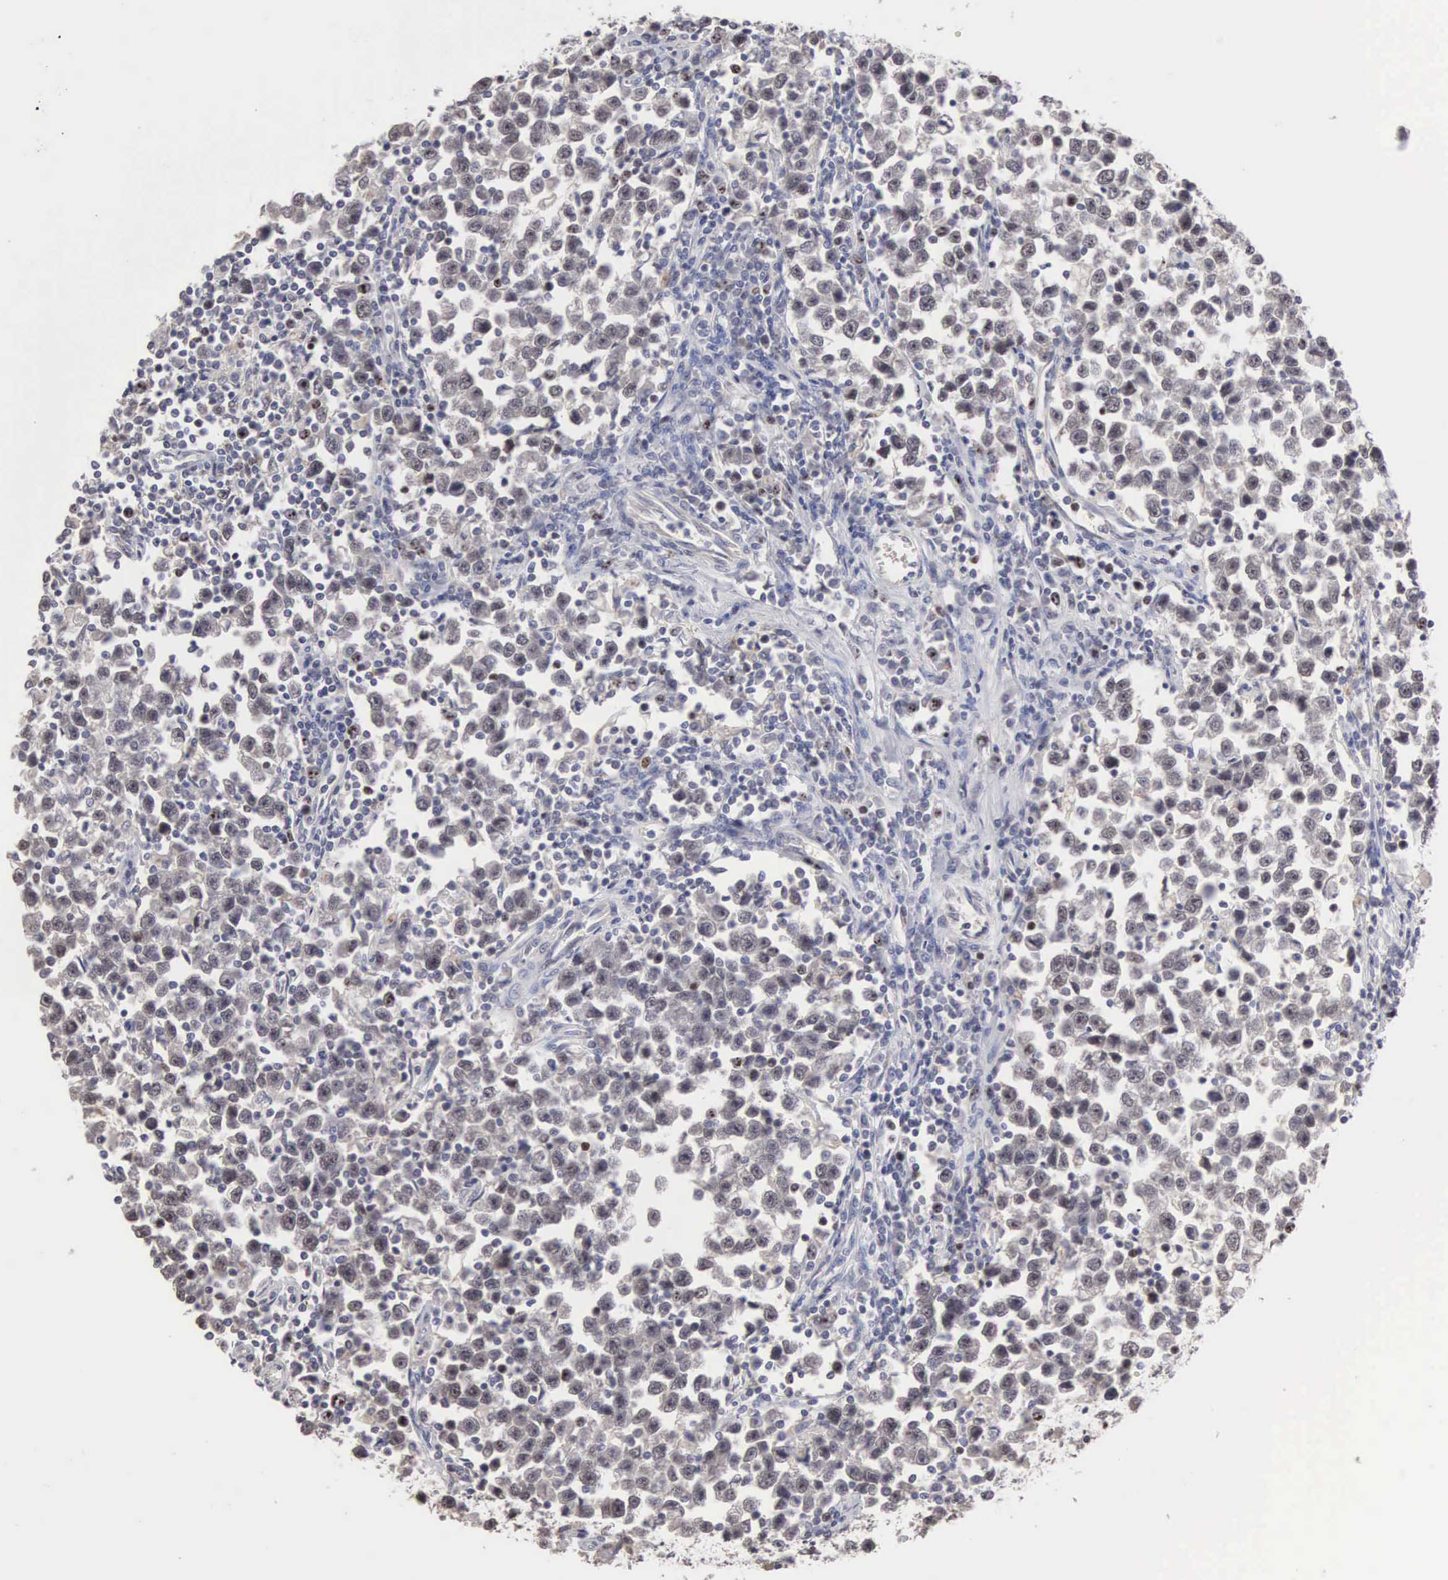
{"staining": {"intensity": "negative", "quantity": "none", "location": "none"}, "tissue": "testis cancer", "cell_type": "Tumor cells", "image_type": "cancer", "snomed": [{"axis": "morphology", "description": "Seminoma, NOS"}, {"axis": "topography", "description": "Testis"}], "caption": "Immunohistochemical staining of human testis cancer shows no significant positivity in tumor cells.", "gene": "KDM6A", "patient": {"sex": "male", "age": 43}}